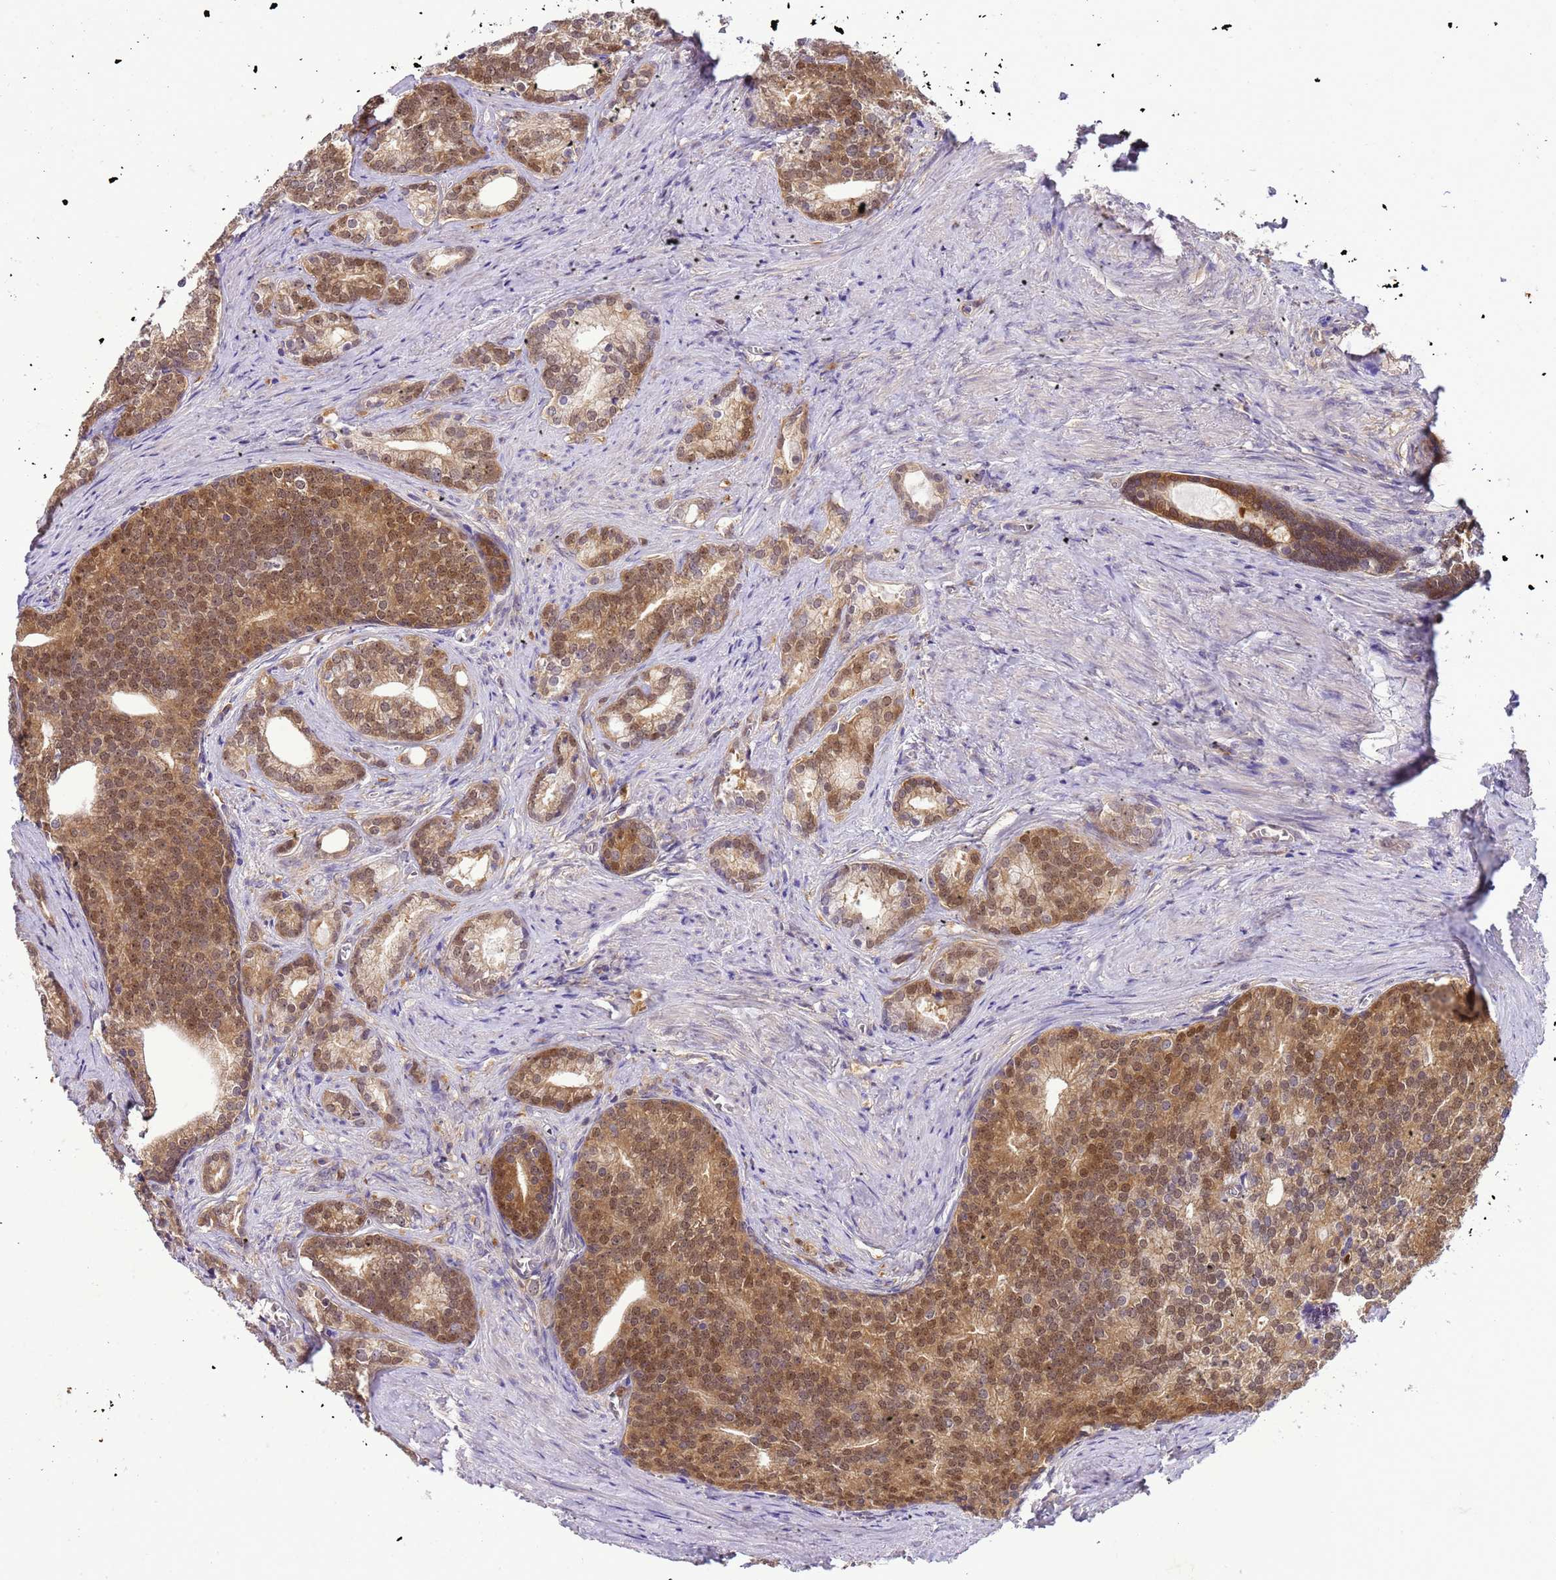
{"staining": {"intensity": "moderate", "quantity": ">75%", "location": "cytoplasmic/membranous,nuclear"}, "tissue": "prostate cancer", "cell_type": "Tumor cells", "image_type": "cancer", "snomed": [{"axis": "morphology", "description": "Adenocarcinoma, Low grade"}, {"axis": "topography", "description": "Prostate"}], "caption": "Immunohistochemical staining of prostate cancer (low-grade adenocarcinoma) exhibits moderate cytoplasmic/membranous and nuclear protein staining in about >75% of tumor cells.", "gene": "DDI2", "patient": {"sex": "male", "age": 71}}